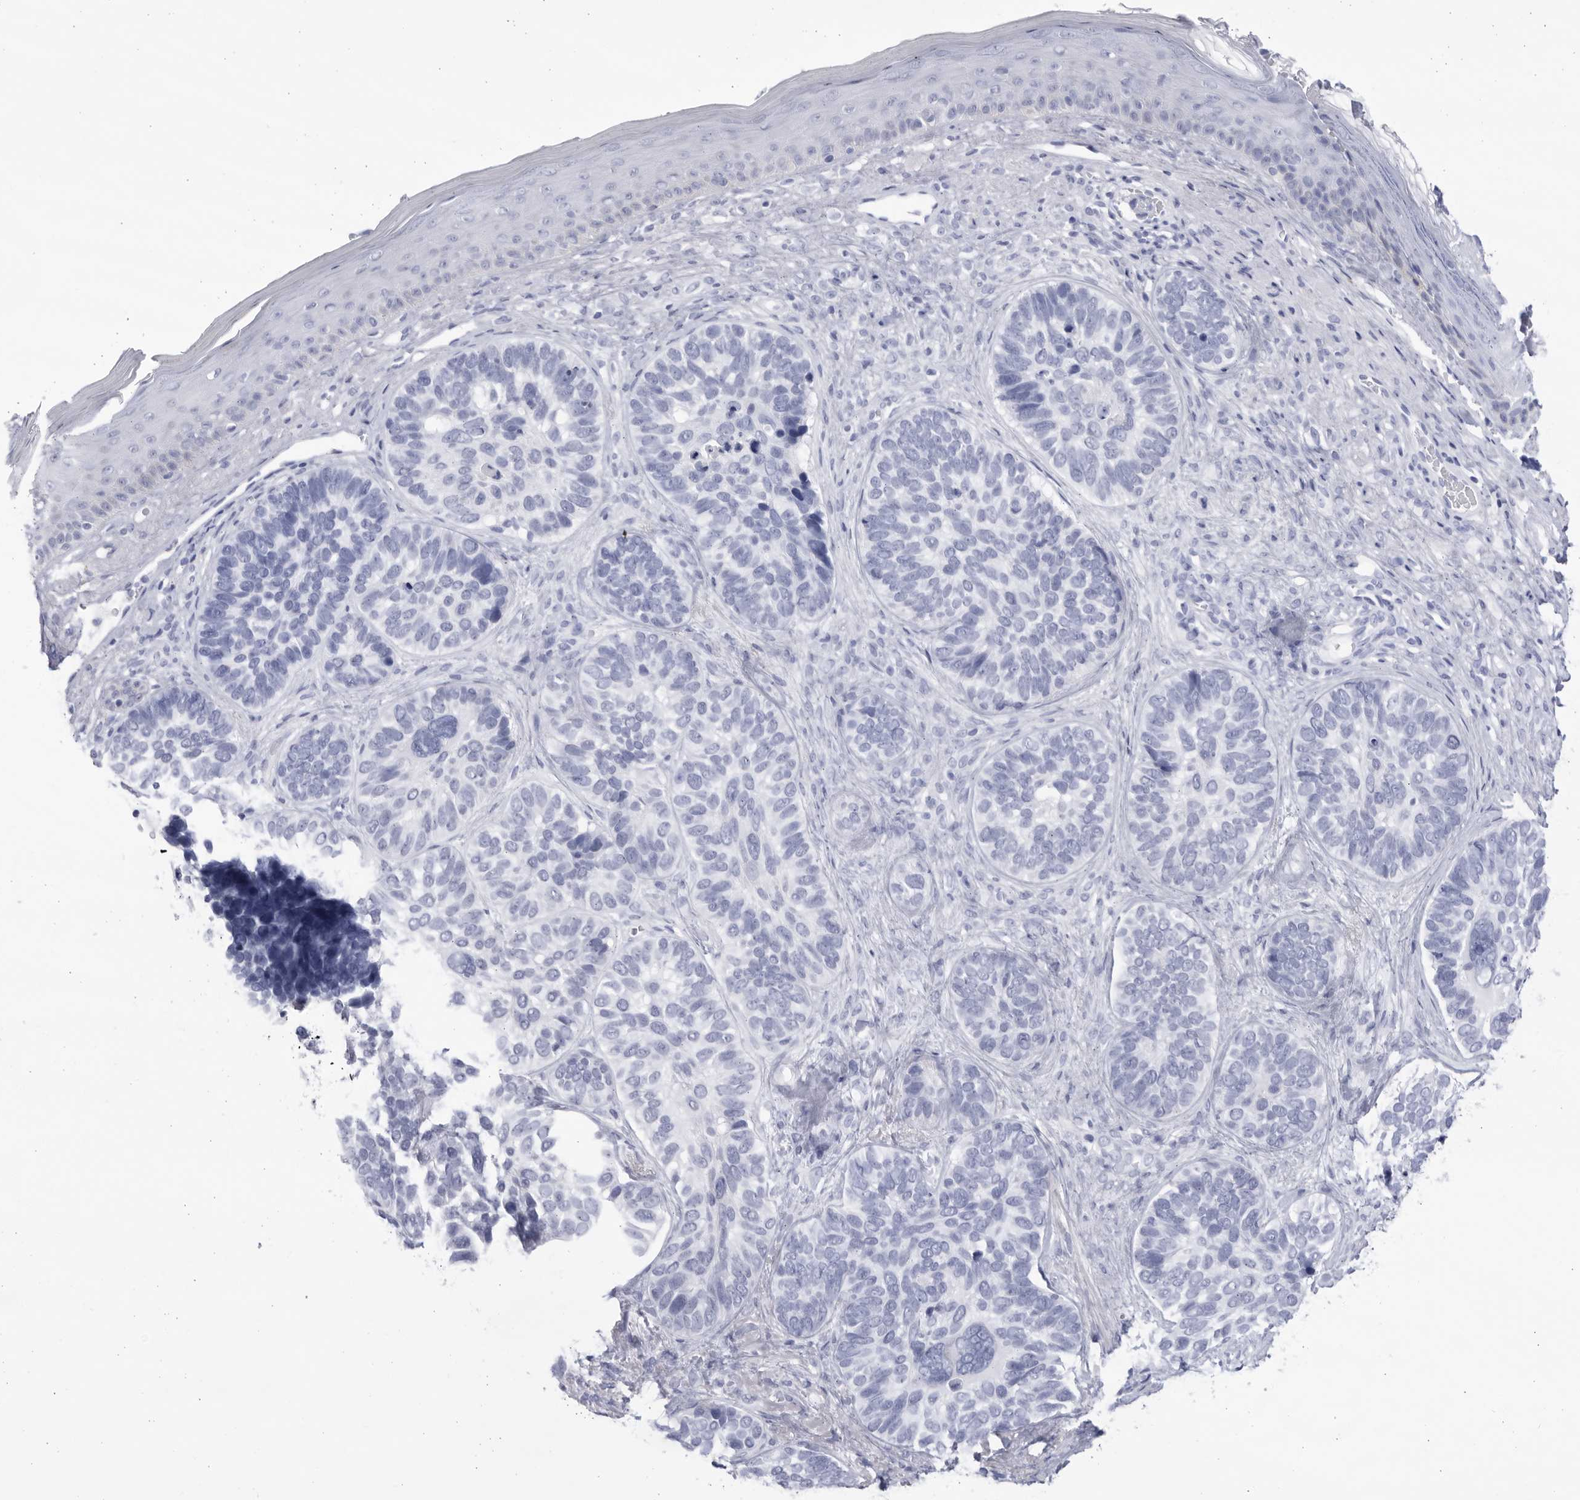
{"staining": {"intensity": "negative", "quantity": "none", "location": "none"}, "tissue": "skin cancer", "cell_type": "Tumor cells", "image_type": "cancer", "snomed": [{"axis": "morphology", "description": "Basal cell carcinoma"}, {"axis": "topography", "description": "Skin"}], "caption": "This is a micrograph of immunohistochemistry staining of skin basal cell carcinoma, which shows no staining in tumor cells.", "gene": "CCDC181", "patient": {"sex": "male", "age": 62}}